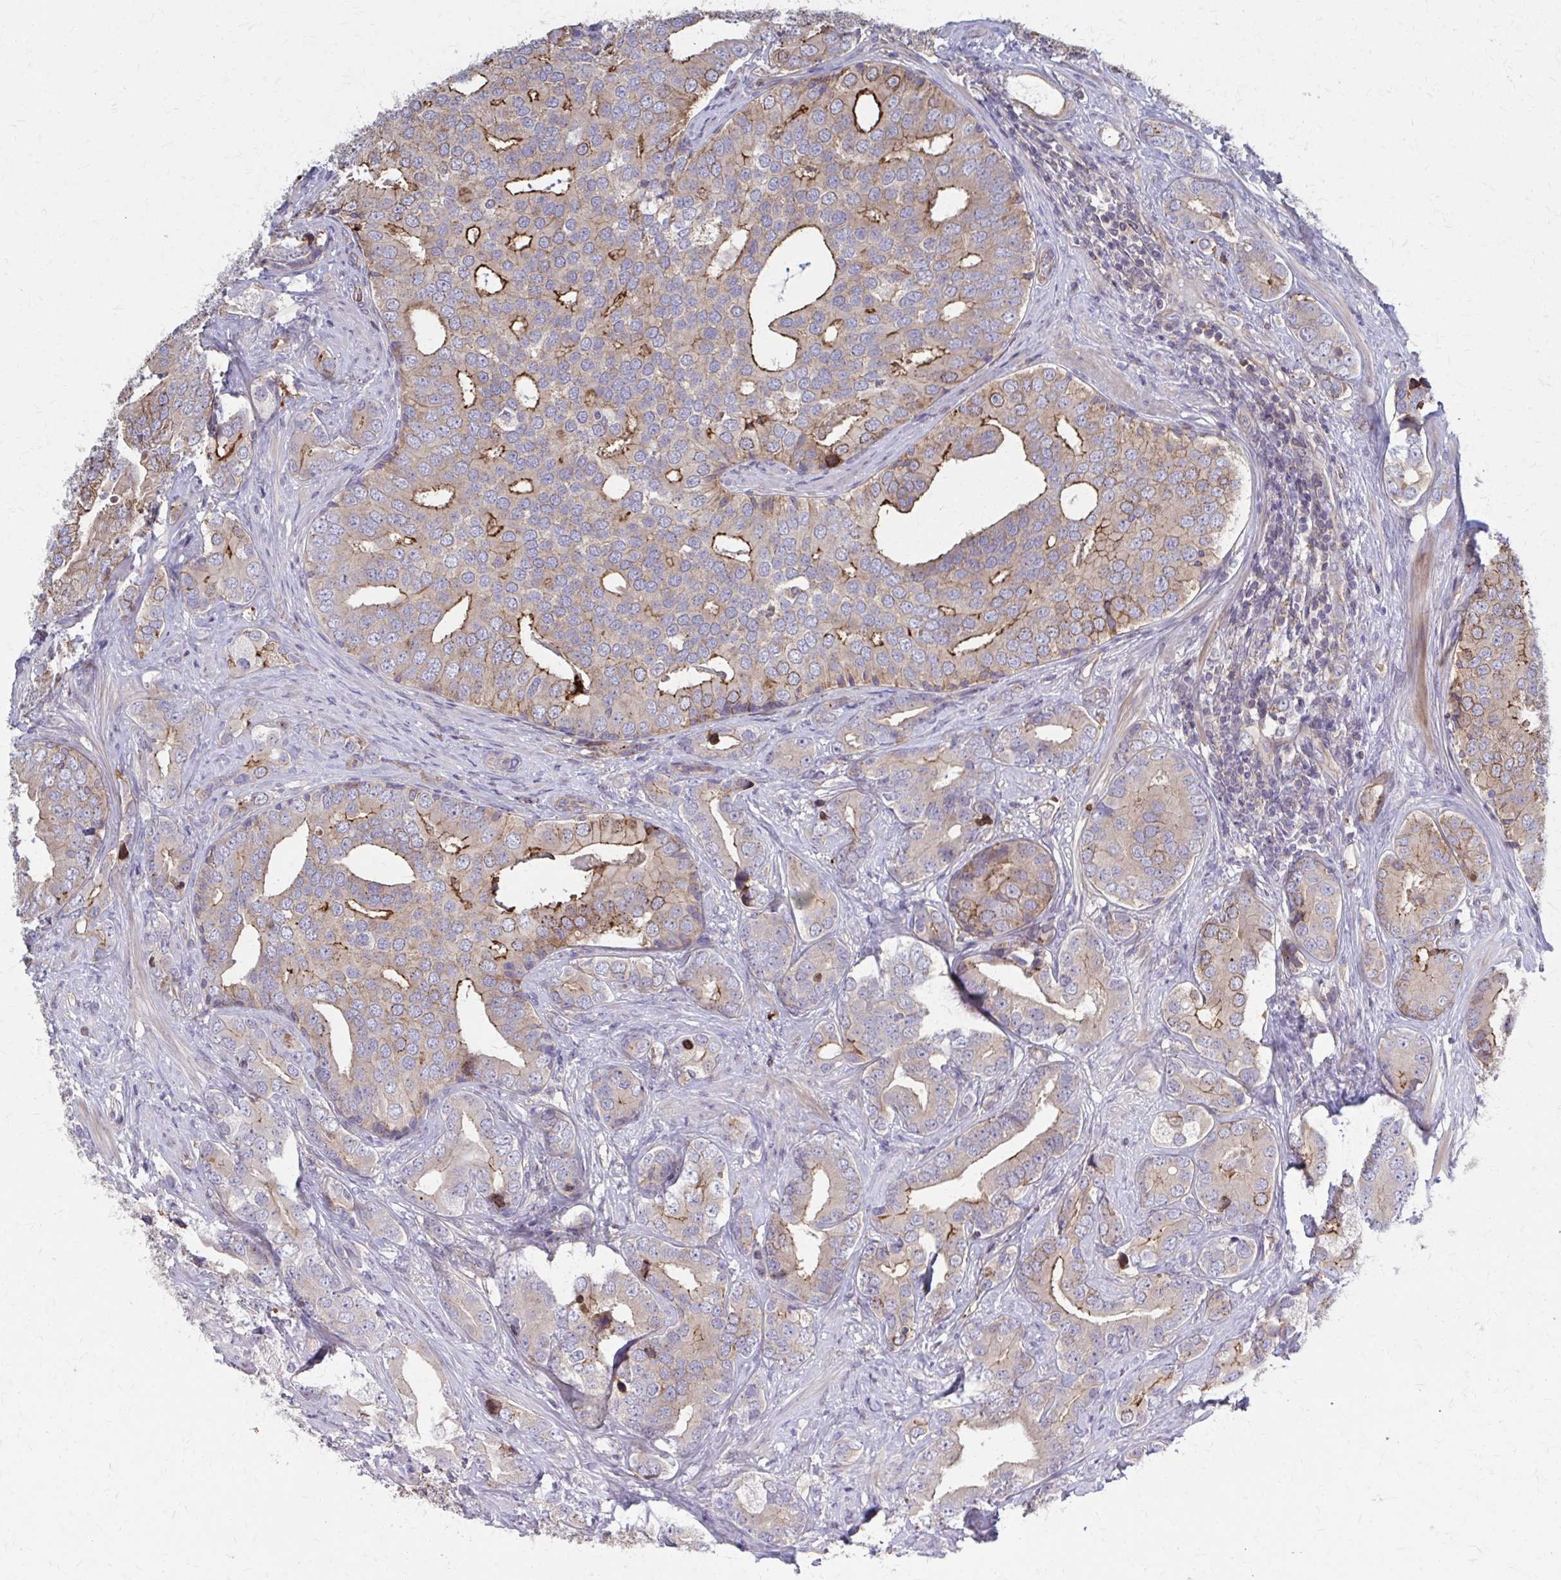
{"staining": {"intensity": "moderate", "quantity": "<25%", "location": "cytoplasmic/membranous"}, "tissue": "prostate cancer", "cell_type": "Tumor cells", "image_type": "cancer", "snomed": [{"axis": "morphology", "description": "Adenocarcinoma, High grade"}, {"axis": "topography", "description": "Prostate"}], "caption": "Immunohistochemical staining of prostate cancer (high-grade adenocarcinoma) exhibits moderate cytoplasmic/membranous protein positivity in approximately <25% of tumor cells.", "gene": "MMP14", "patient": {"sex": "male", "age": 62}}